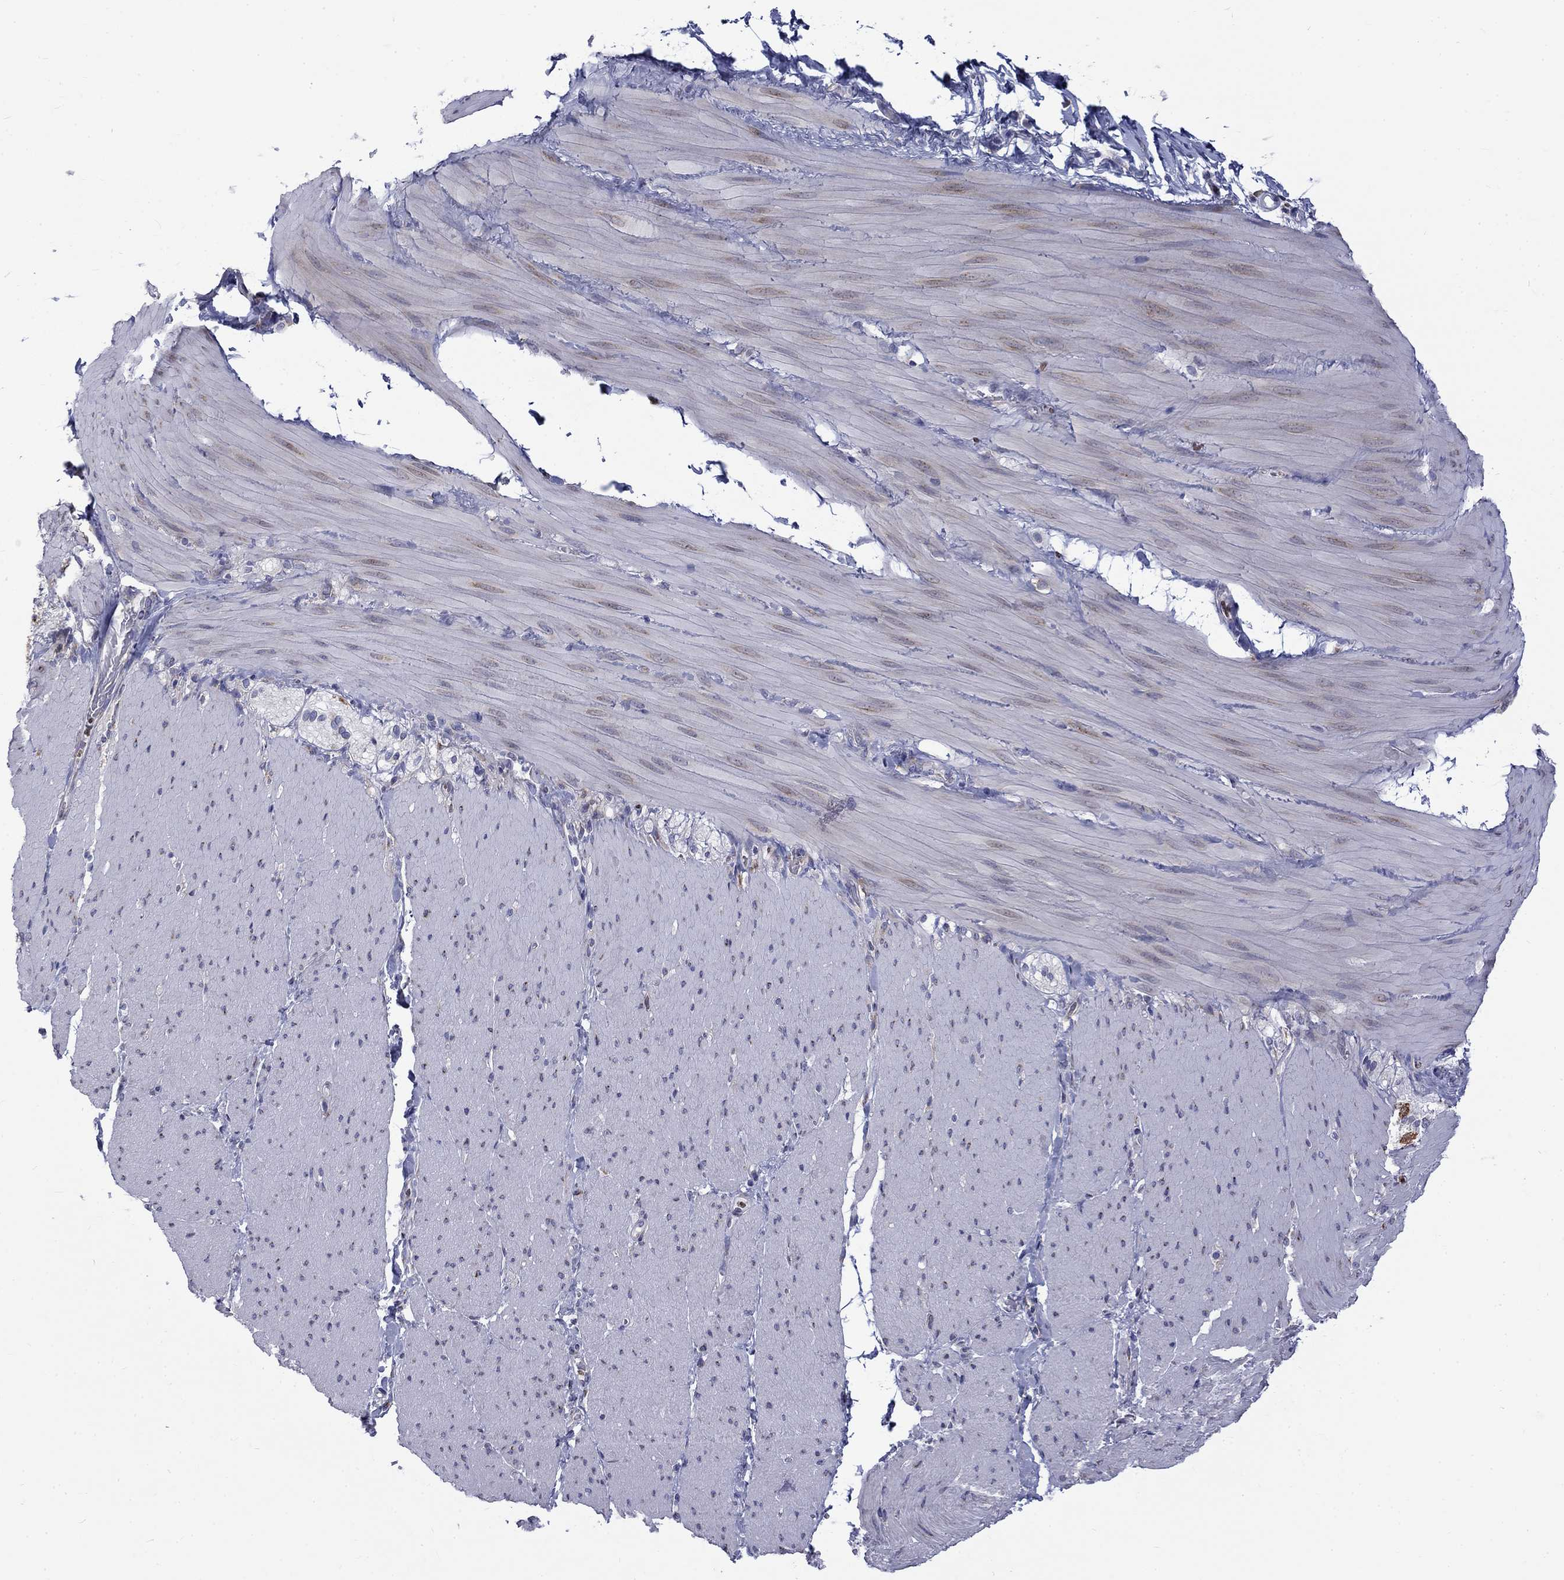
{"staining": {"intensity": "negative", "quantity": "none", "location": "none"}, "tissue": "adipose tissue", "cell_type": "Adipocytes", "image_type": "normal", "snomed": [{"axis": "morphology", "description": "Normal tissue, NOS"}, {"axis": "topography", "description": "Smooth muscle"}, {"axis": "topography", "description": "Duodenum"}, {"axis": "topography", "description": "Peripheral nerve tissue"}], "caption": "Adipocytes show no significant protein positivity in unremarkable adipose tissue. (DAB immunohistochemistry (IHC), high magnification).", "gene": "PABPC4", "patient": {"sex": "female", "age": 61}}